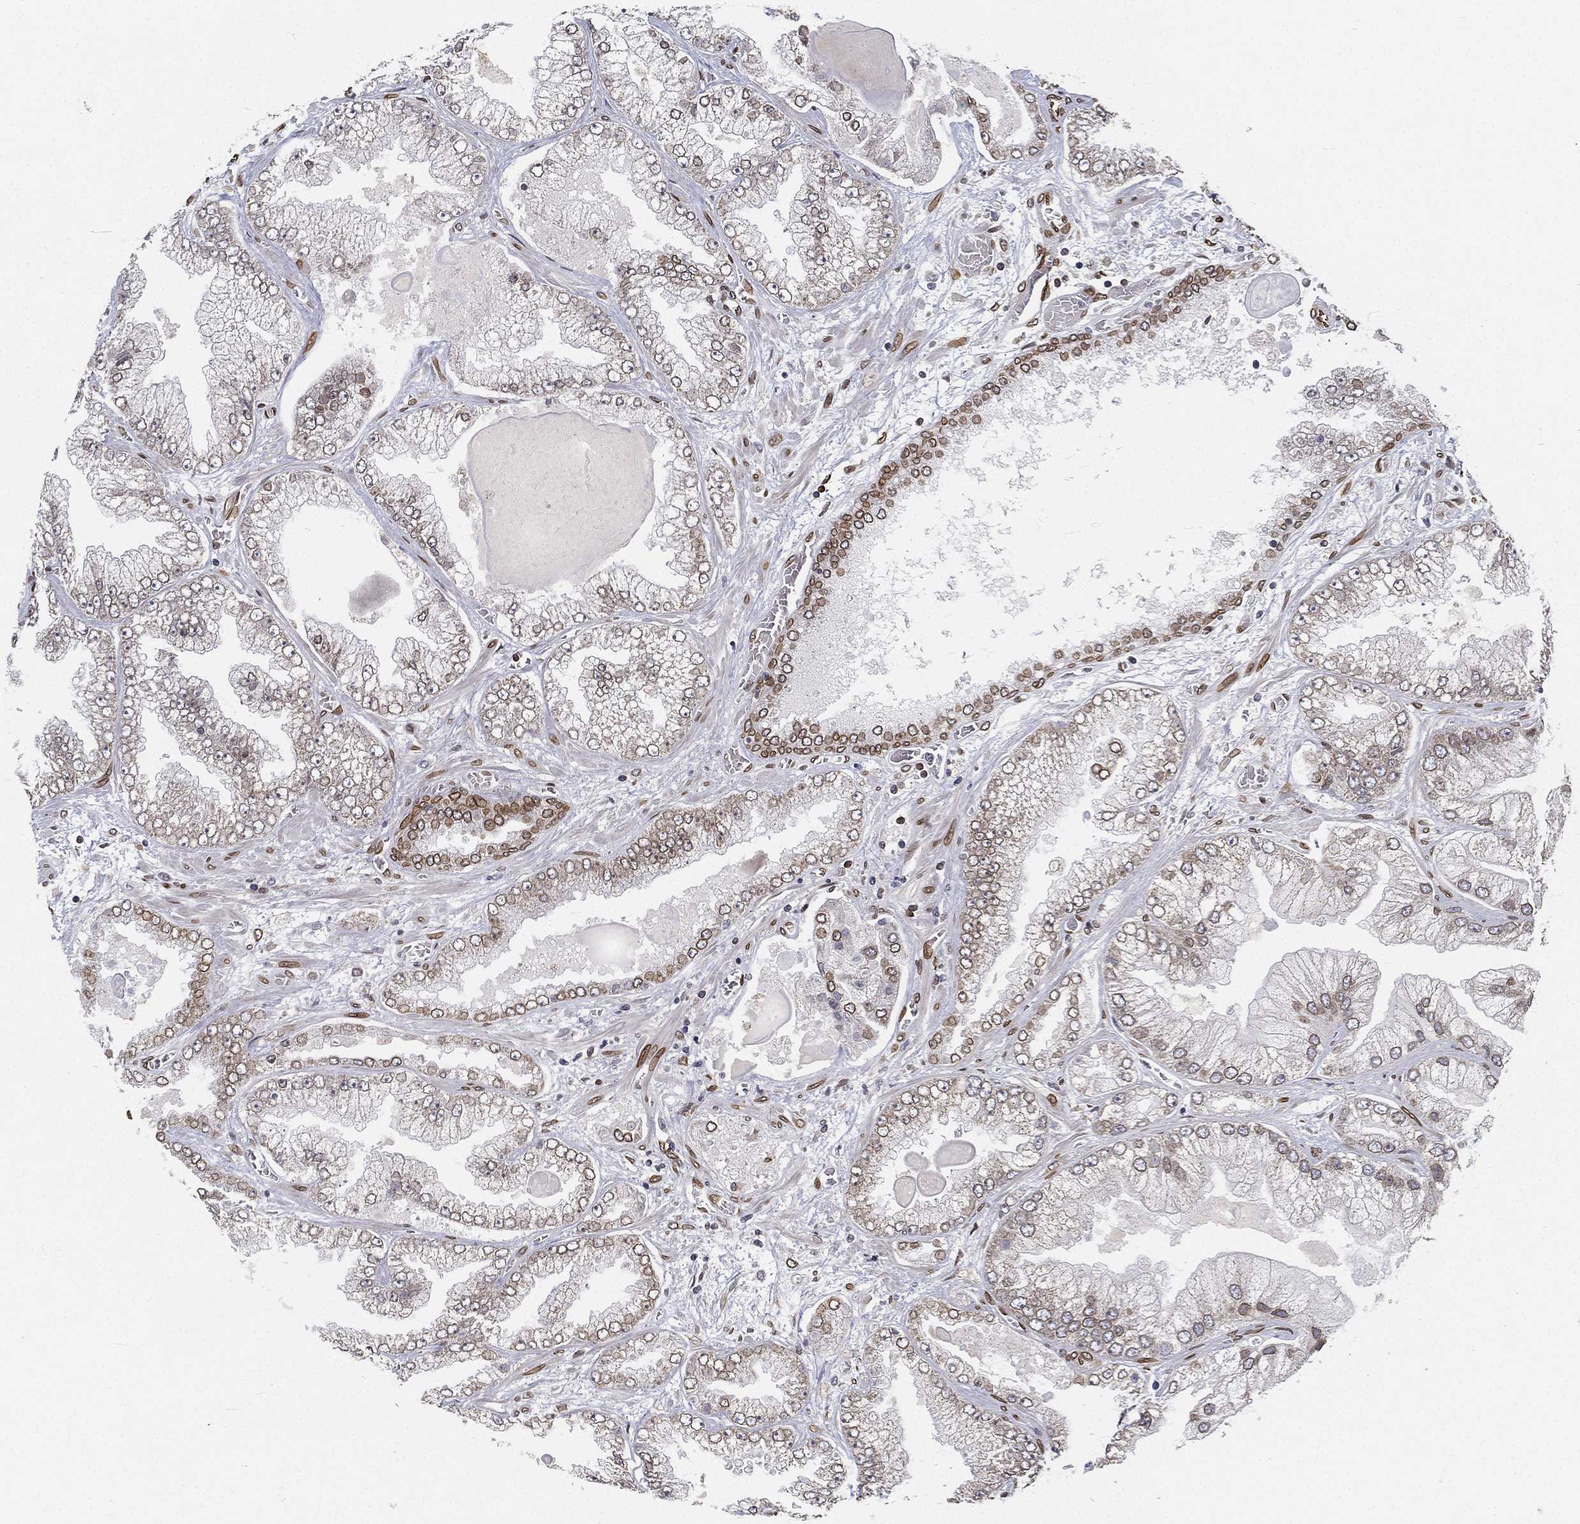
{"staining": {"intensity": "moderate", "quantity": "25%-75%", "location": "cytoplasmic/membranous,nuclear"}, "tissue": "prostate cancer", "cell_type": "Tumor cells", "image_type": "cancer", "snomed": [{"axis": "morphology", "description": "Adenocarcinoma, Low grade"}, {"axis": "topography", "description": "Prostate"}], "caption": "Brown immunohistochemical staining in prostate cancer (adenocarcinoma (low-grade)) reveals moderate cytoplasmic/membranous and nuclear positivity in about 25%-75% of tumor cells.", "gene": "PALB2", "patient": {"sex": "male", "age": 57}}